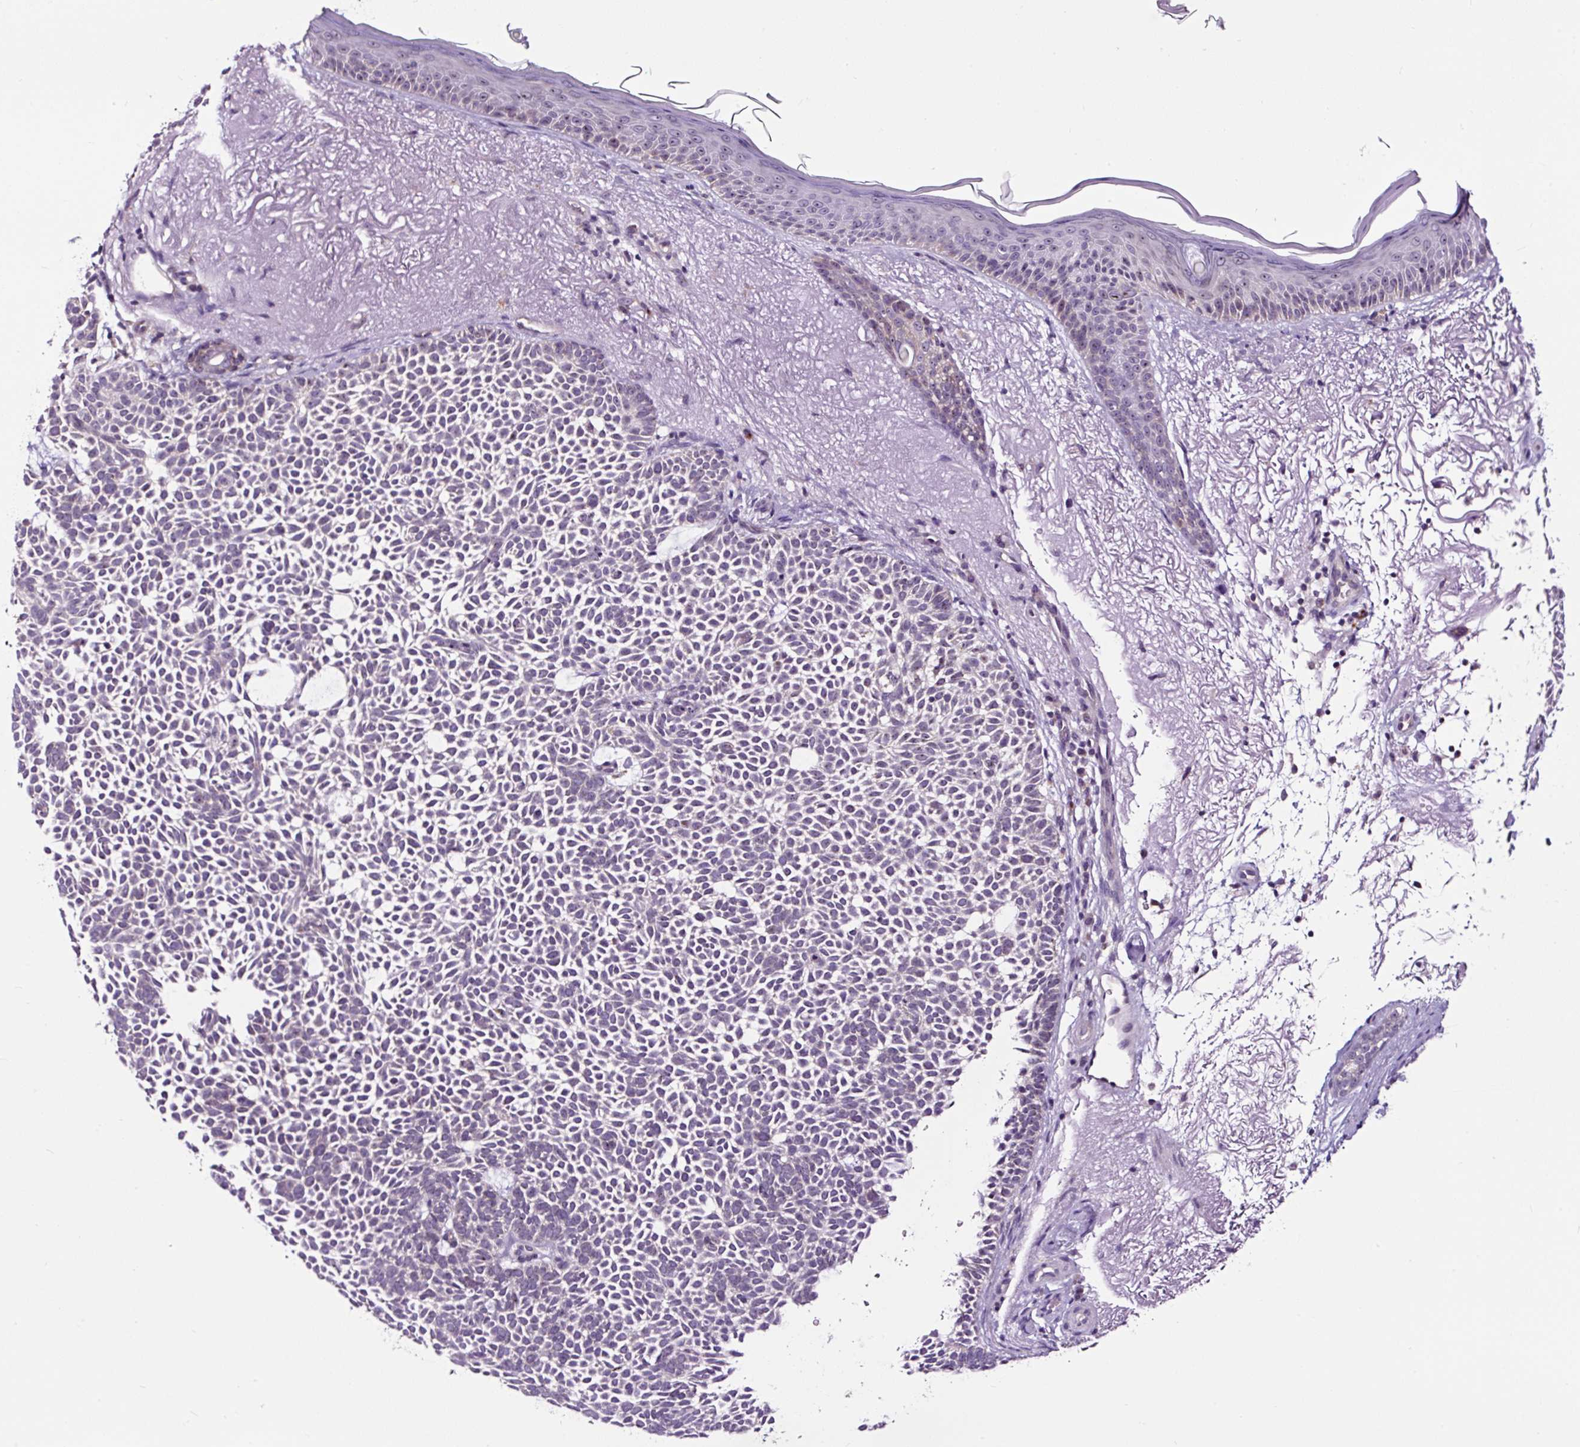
{"staining": {"intensity": "negative", "quantity": "none", "location": "none"}, "tissue": "skin cancer", "cell_type": "Tumor cells", "image_type": "cancer", "snomed": [{"axis": "morphology", "description": "Basal cell carcinoma"}, {"axis": "topography", "description": "Skin"}], "caption": "High power microscopy micrograph of an immunohistochemistry image of skin cancer (basal cell carcinoma), revealing no significant positivity in tumor cells.", "gene": "NOM1", "patient": {"sex": "female", "age": 77}}